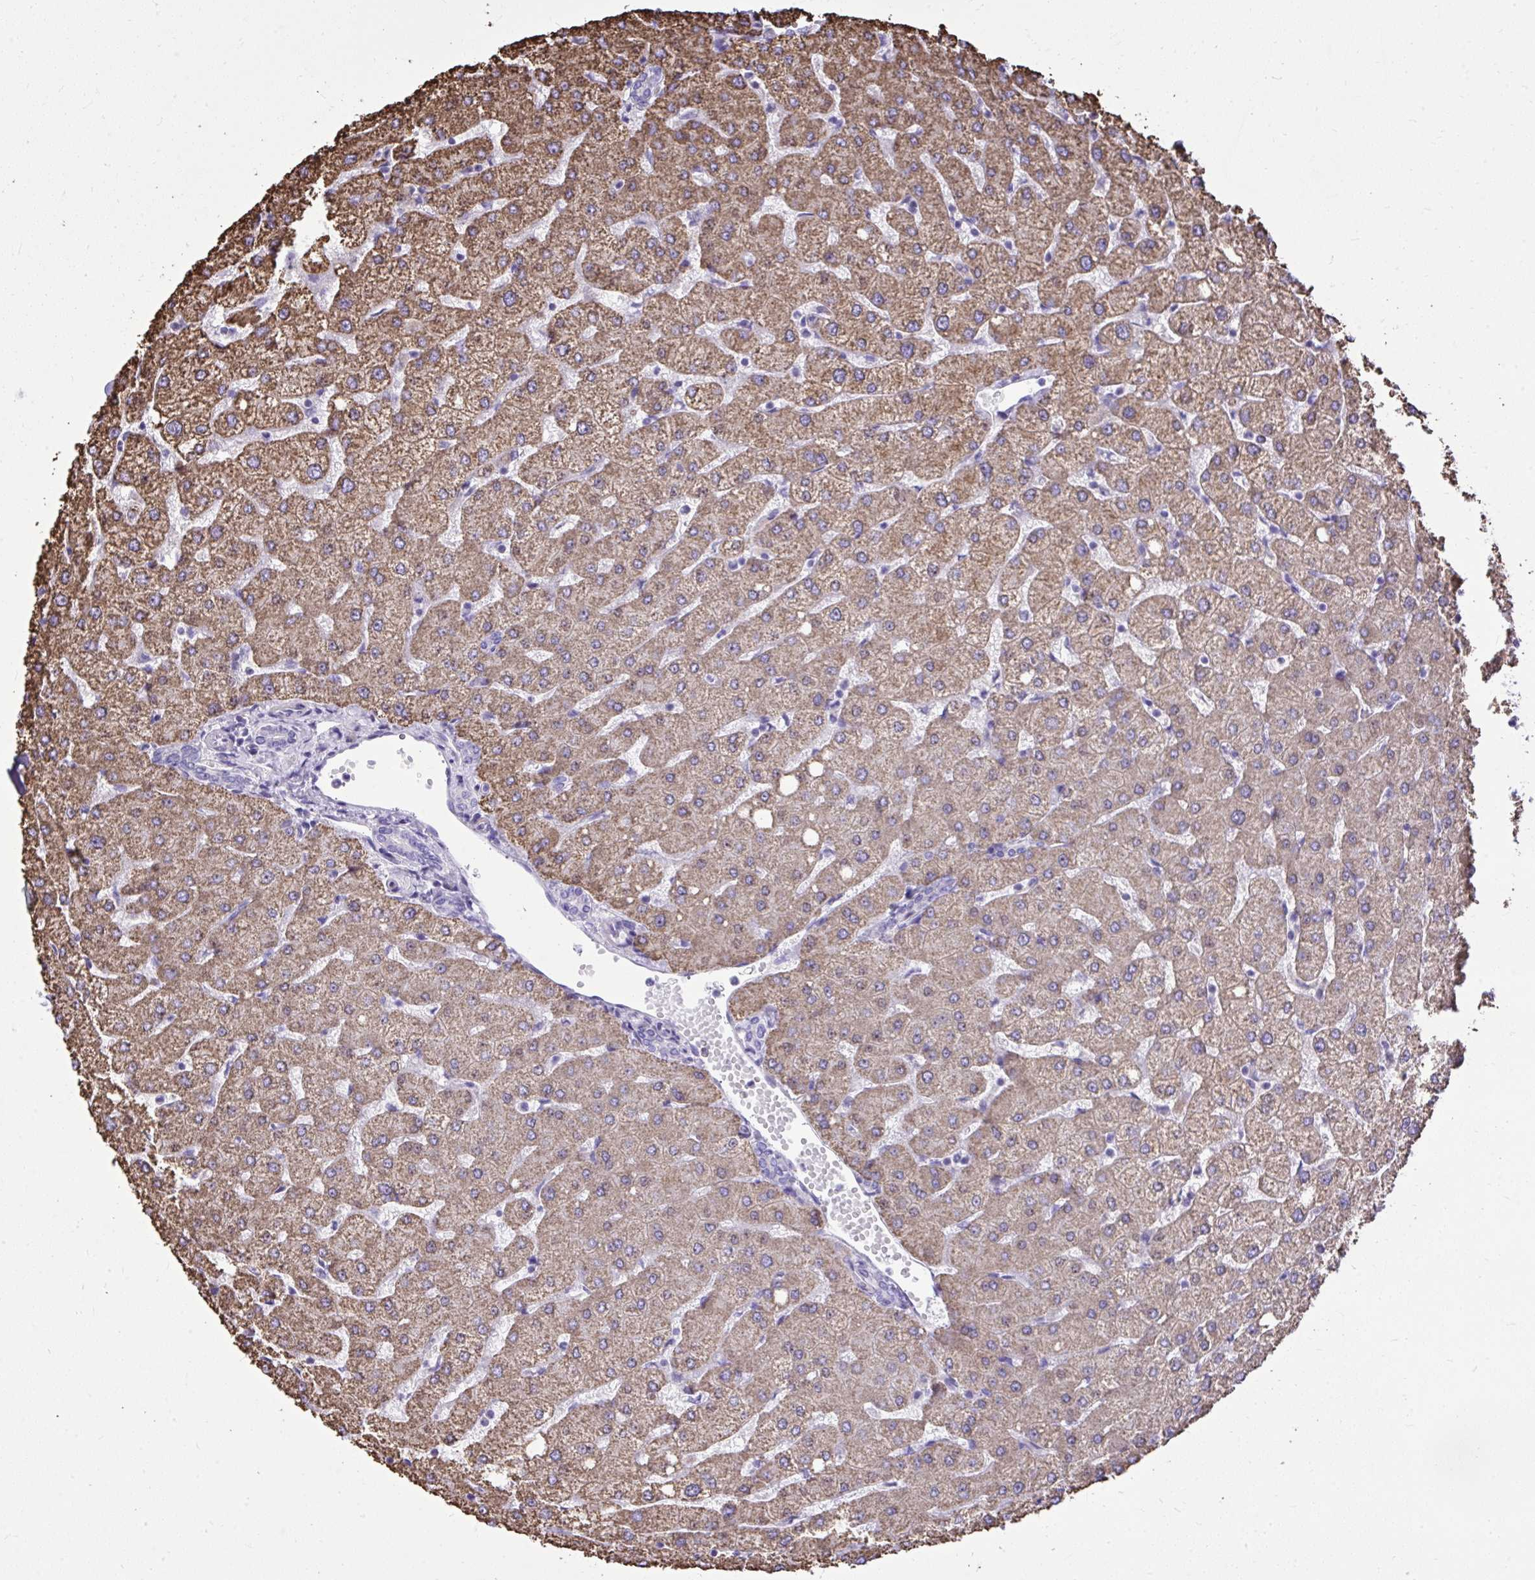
{"staining": {"intensity": "negative", "quantity": "none", "location": "none"}, "tissue": "liver", "cell_type": "Cholangiocytes", "image_type": "normal", "snomed": [{"axis": "morphology", "description": "Normal tissue, NOS"}, {"axis": "topography", "description": "Liver"}], "caption": "Liver stained for a protein using immunohistochemistry (IHC) exhibits no expression cholangiocytes.", "gene": "GRK4", "patient": {"sex": "female", "age": 54}}